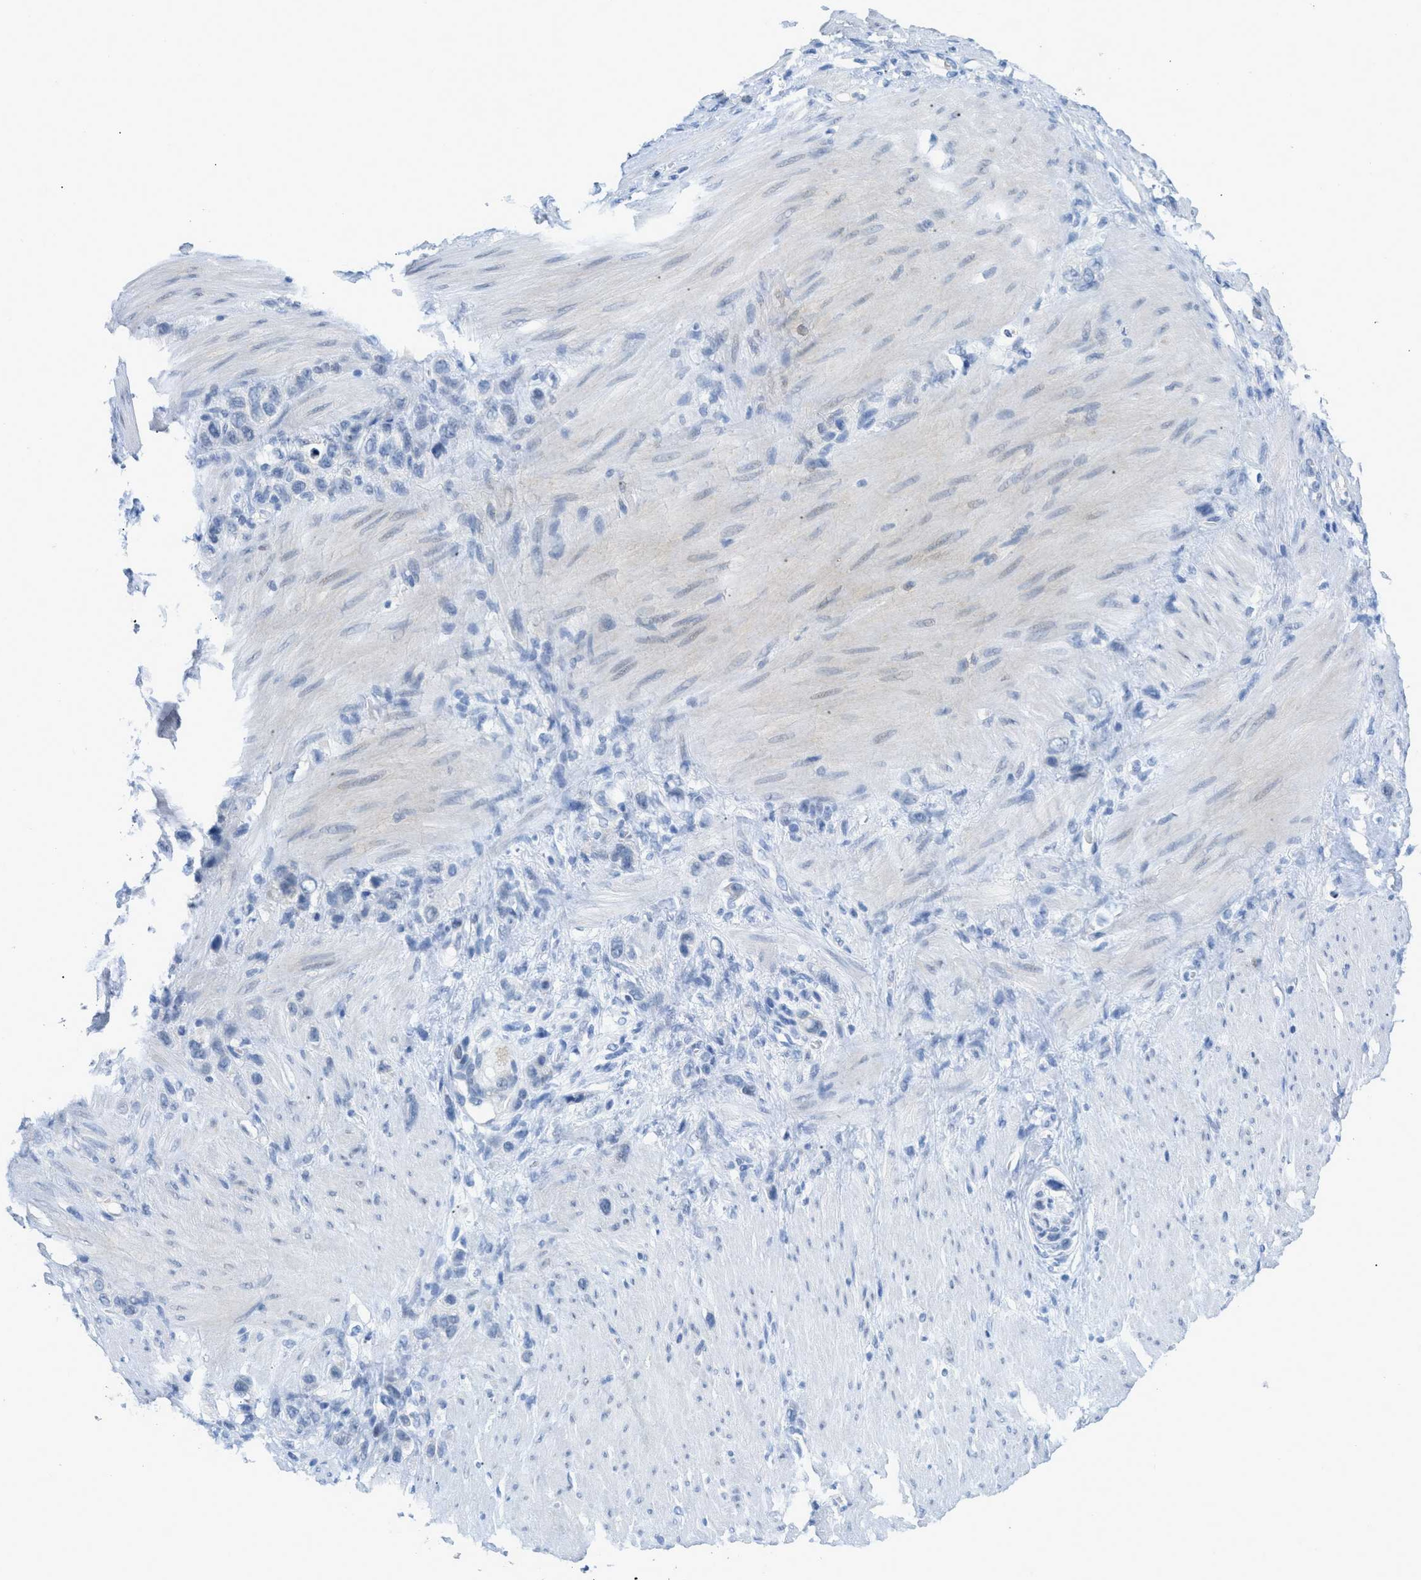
{"staining": {"intensity": "negative", "quantity": "none", "location": "none"}, "tissue": "stomach cancer", "cell_type": "Tumor cells", "image_type": "cancer", "snomed": [{"axis": "morphology", "description": "Adenocarcinoma, NOS"}, {"axis": "morphology", "description": "Adenocarcinoma, High grade"}, {"axis": "topography", "description": "Stomach, upper"}, {"axis": "topography", "description": "Stomach, lower"}], "caption": "Immunohistochemistry photomicrograph of neoplastic tissue: stomach cancer (adenocarcinoma) stained with DAB (3,3'-diaminobenzidine) reveals no significant protein expression in tumor cells.", "gene": "HSF2", "patient": {"sex": "female", "age": 65}}